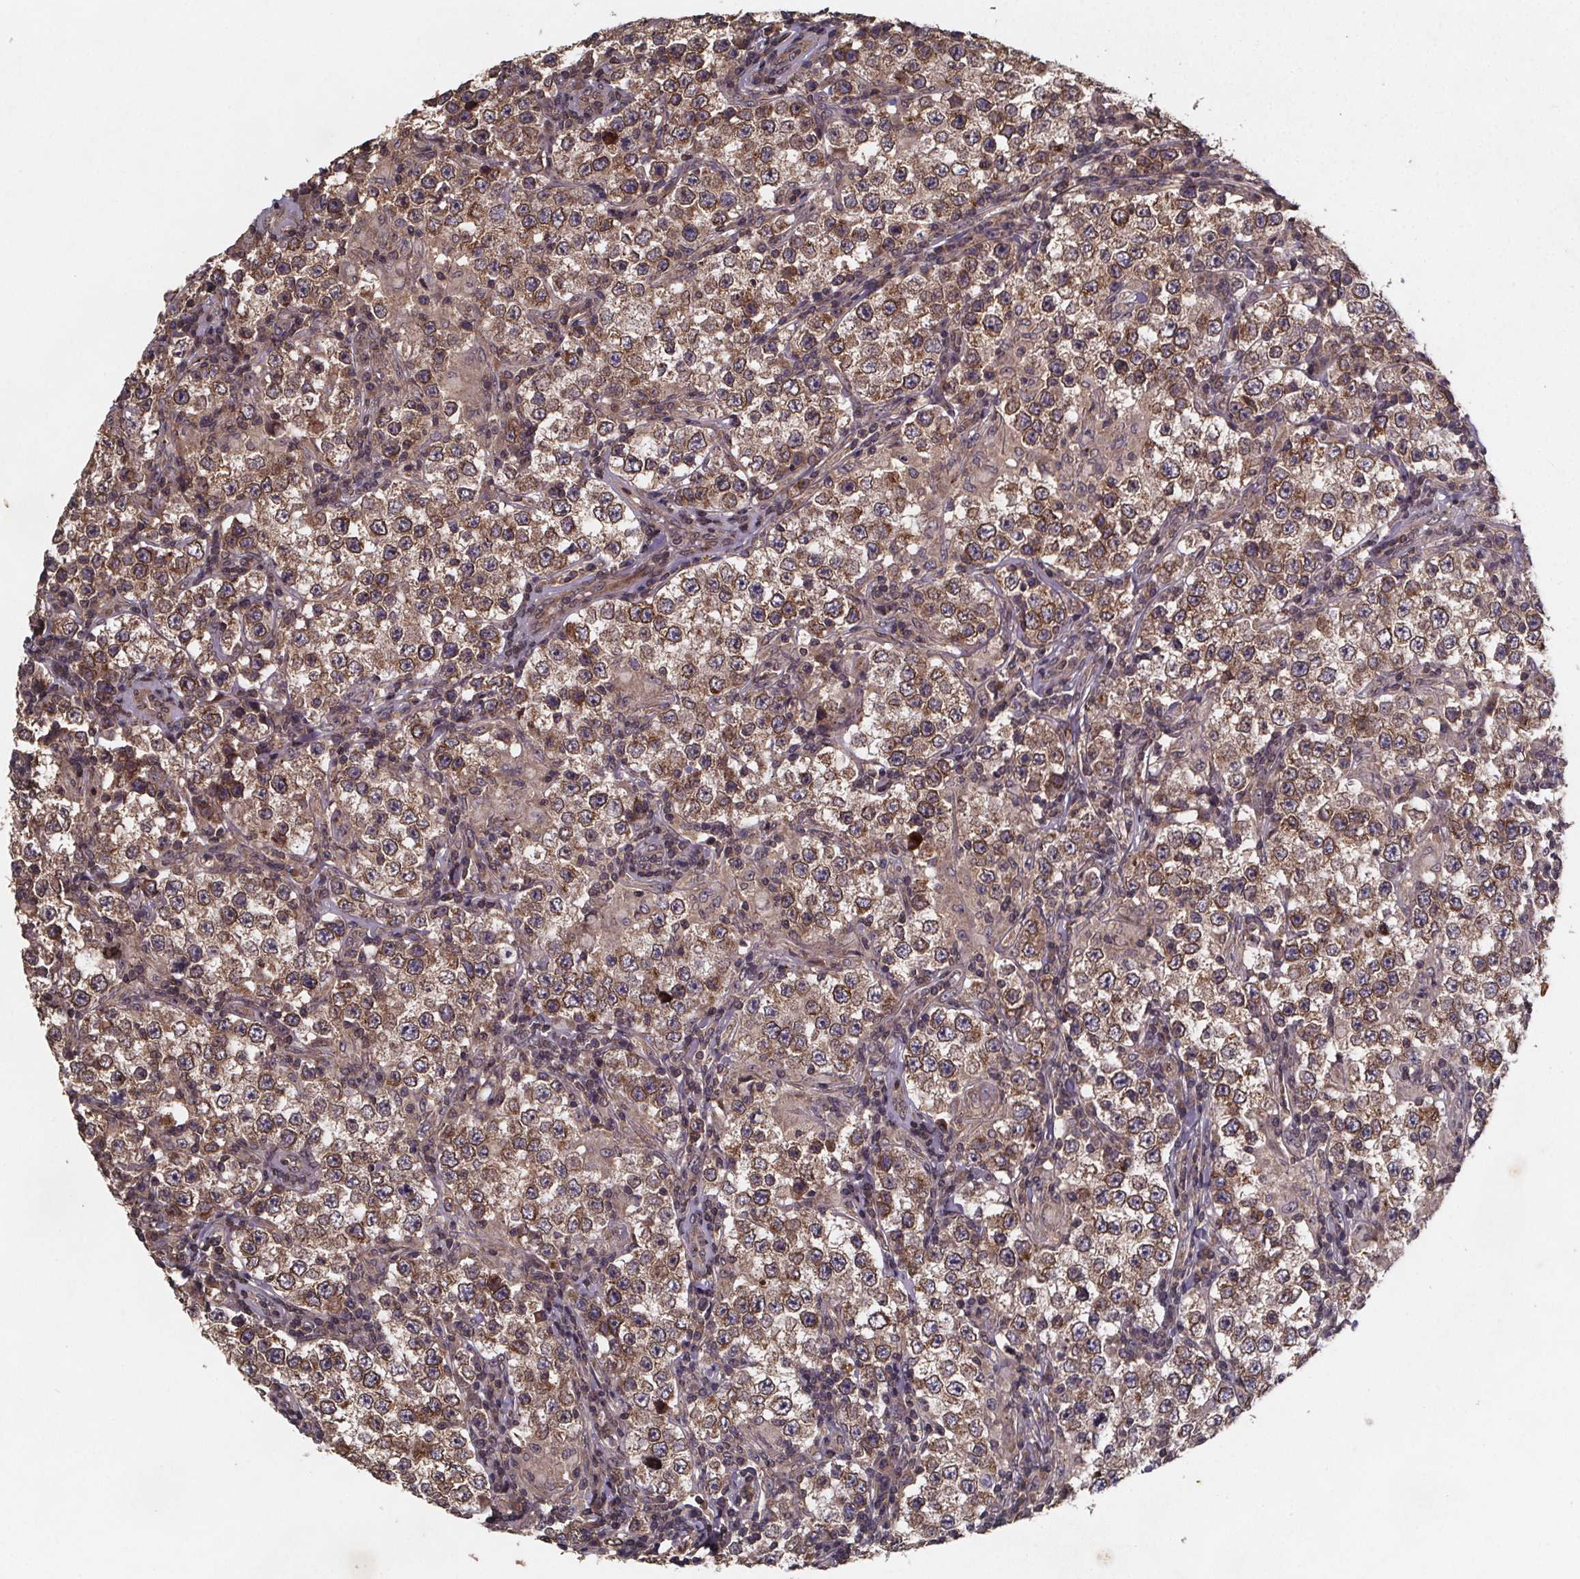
{"staining": {"intensity": "moderate", "quantity": ">75%", "location": "cytoplasmic/membranous,nuclear"}, "tissue": "testis cancer", "cell_type": "Tumor cells", "image_type": "cancer", "snomed": [{"axis": "morphology", "description": "Seminoma, NOS"}, {"axis": "morphology", "description": "Carcinoma, Embryonal, NOS"}, {"axis": "topography", "description": "Testis"}], "caption": "The immunohistochemical stain labels moderate cytoplasmic/membranous and nuclear staining in tumor cells of testis cancer (seminoma) tissue.", "gene": "PIERCE2", "patient": {"sex": "male", "age": 41}}